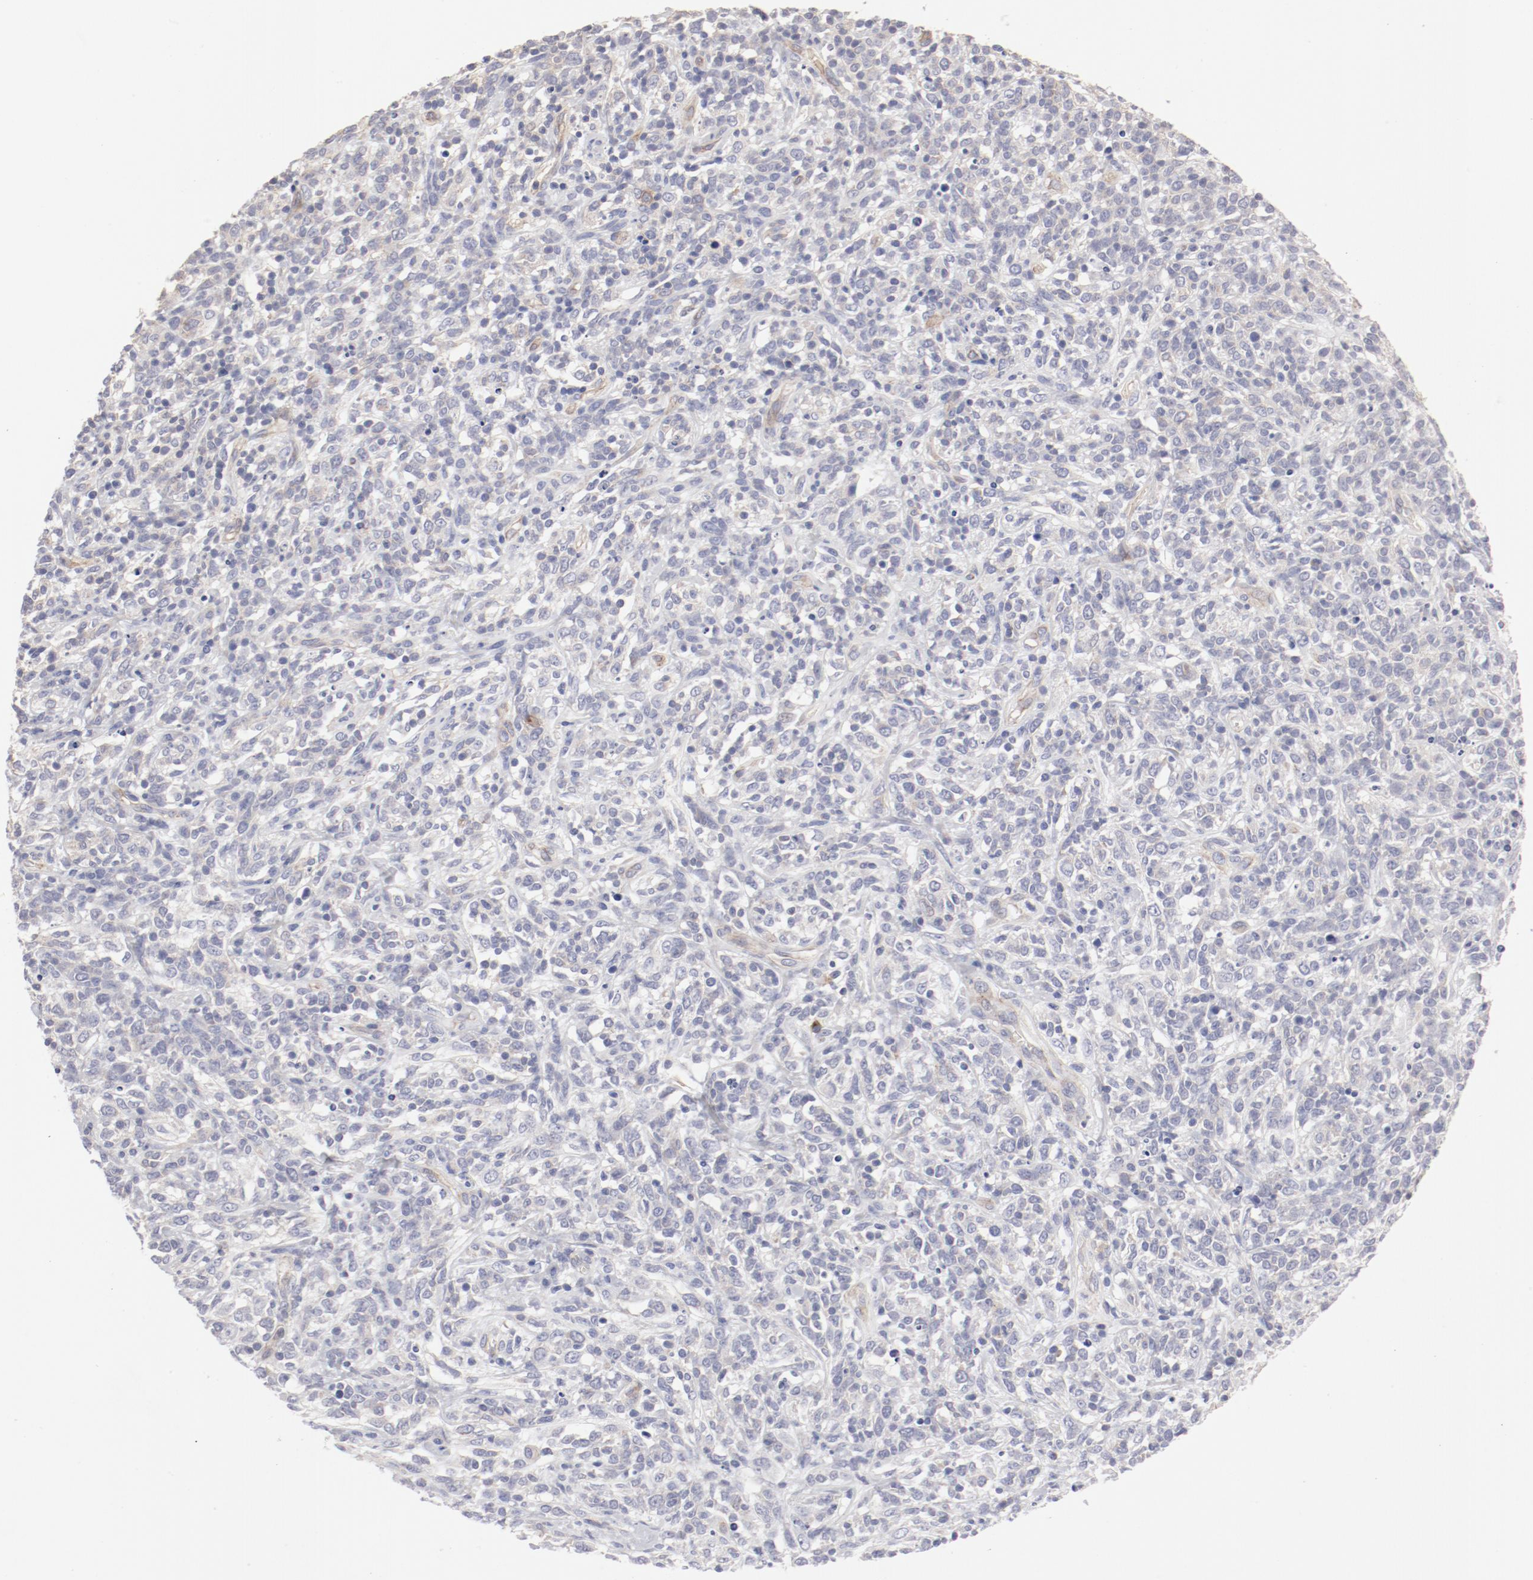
{"staining": {"intensity": "weak", "quantity": "25%-75%", "location": "cytoplasmic/membranous"}, "tissue": "lymphoma", "cell_type": "Tumor cells", "image_type": "cancer", "snomed": [{"axis": "morphology", "description": "Malignant lymphoma, non-Hodgkin's type, High grade"}, {"axis": "topography", "description": "Lymph node"}], "caption": "Human lymphoma stained with a brown dye reveals weak cytoplasmic/membranous positive expression in approximately 25%-75% of tumor cells.", "gene": "LAX1", "patient": {"sex": "female", "age": 73}}